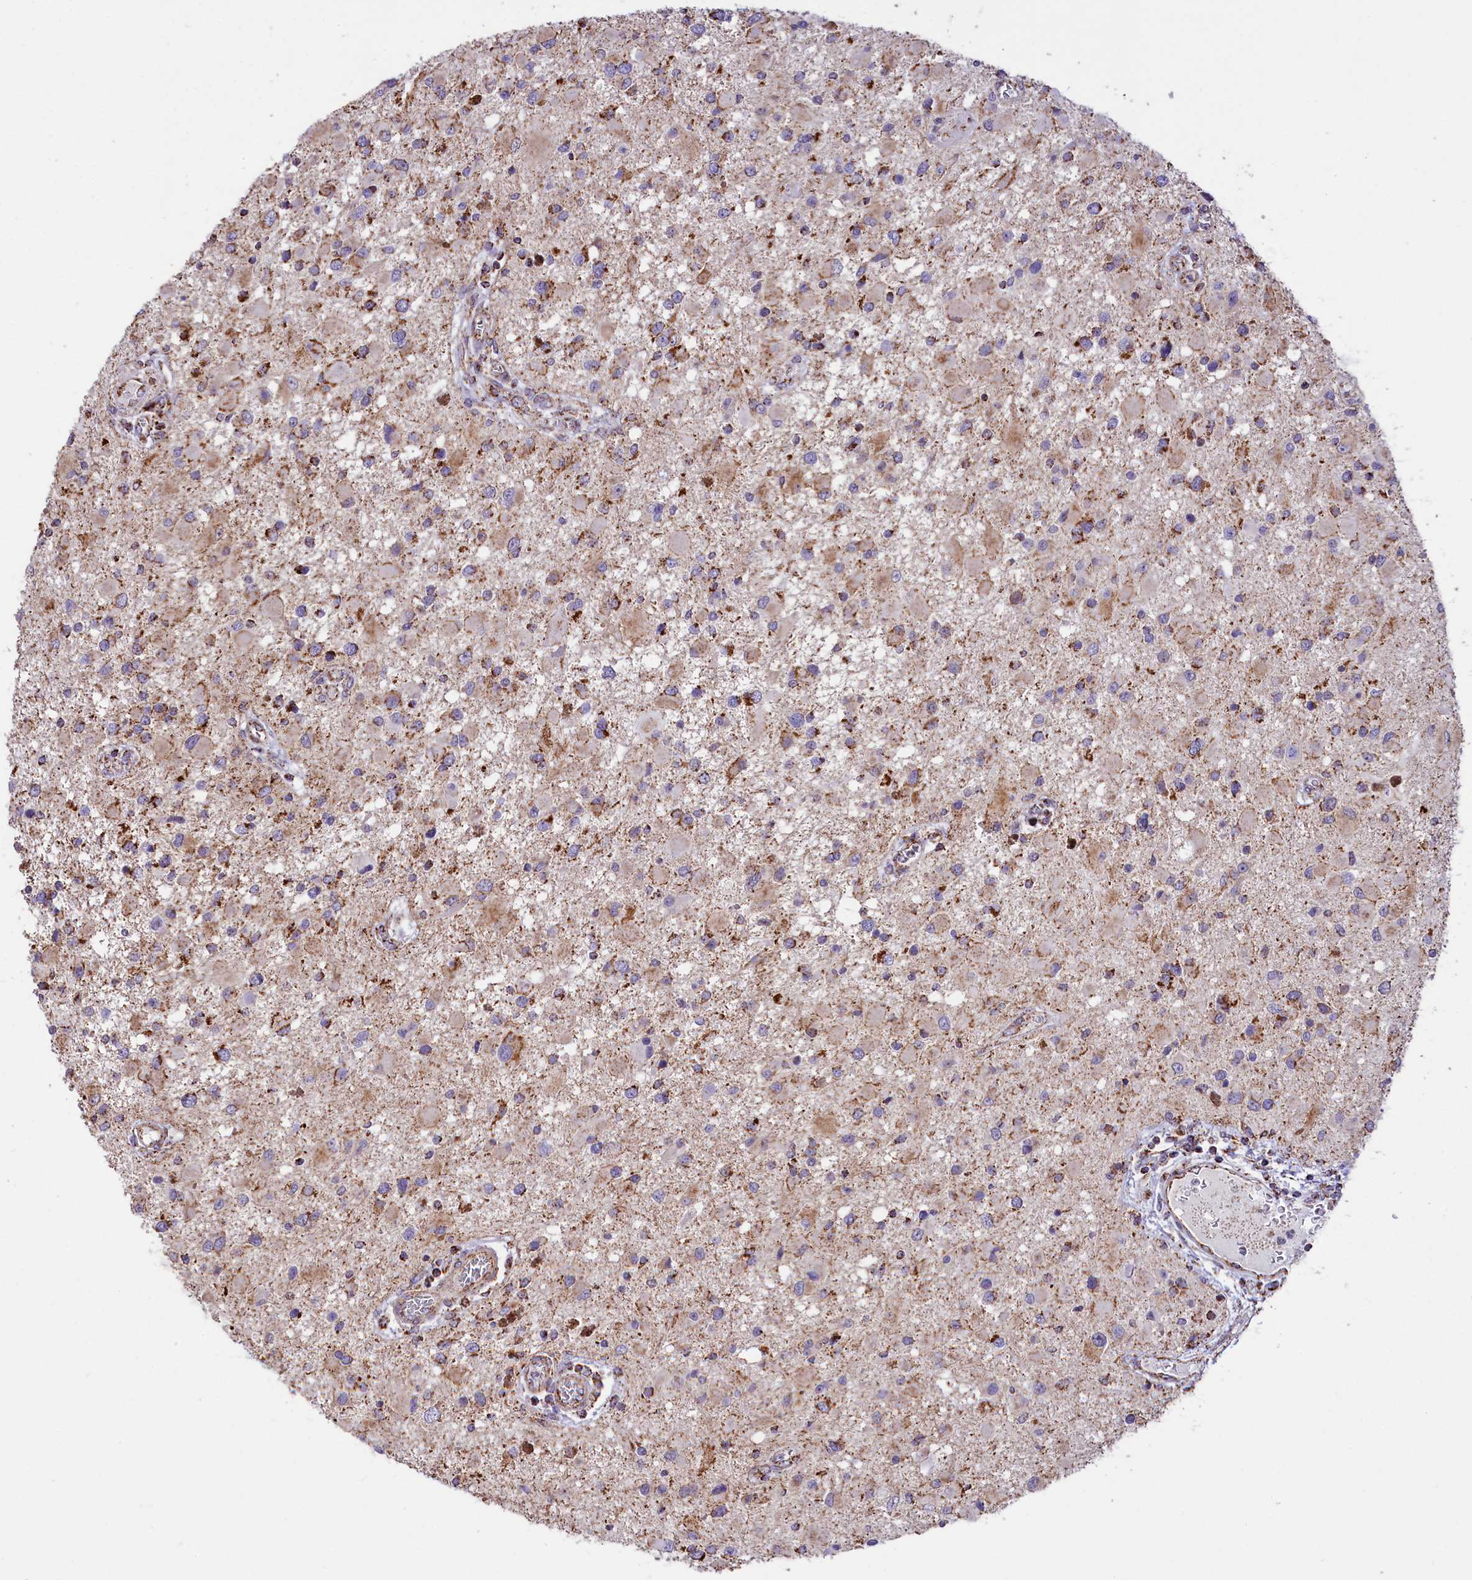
{"staining": {"intensity": "moderate", "quantity": "25%-75%", "location": "cytoplasmic/membranous"}, "tissue": "glioma", "cell_type": "Tumor cells", "image_type": "cancer", "snomed": [{"axis": "morphology", "description": "Glioma, malignant, High grade"}, {"axis": "topography", "description": "Brain"}], "caption": "Human malignant high-grade glioma stained for a protein (brown) demonstrates moderate cytoplasmic/membranous positive positivity in approximately 25%-75% of tumor cells.", "gene": "NDUFA8", "patient": {"sex": "male", "age": 53}}